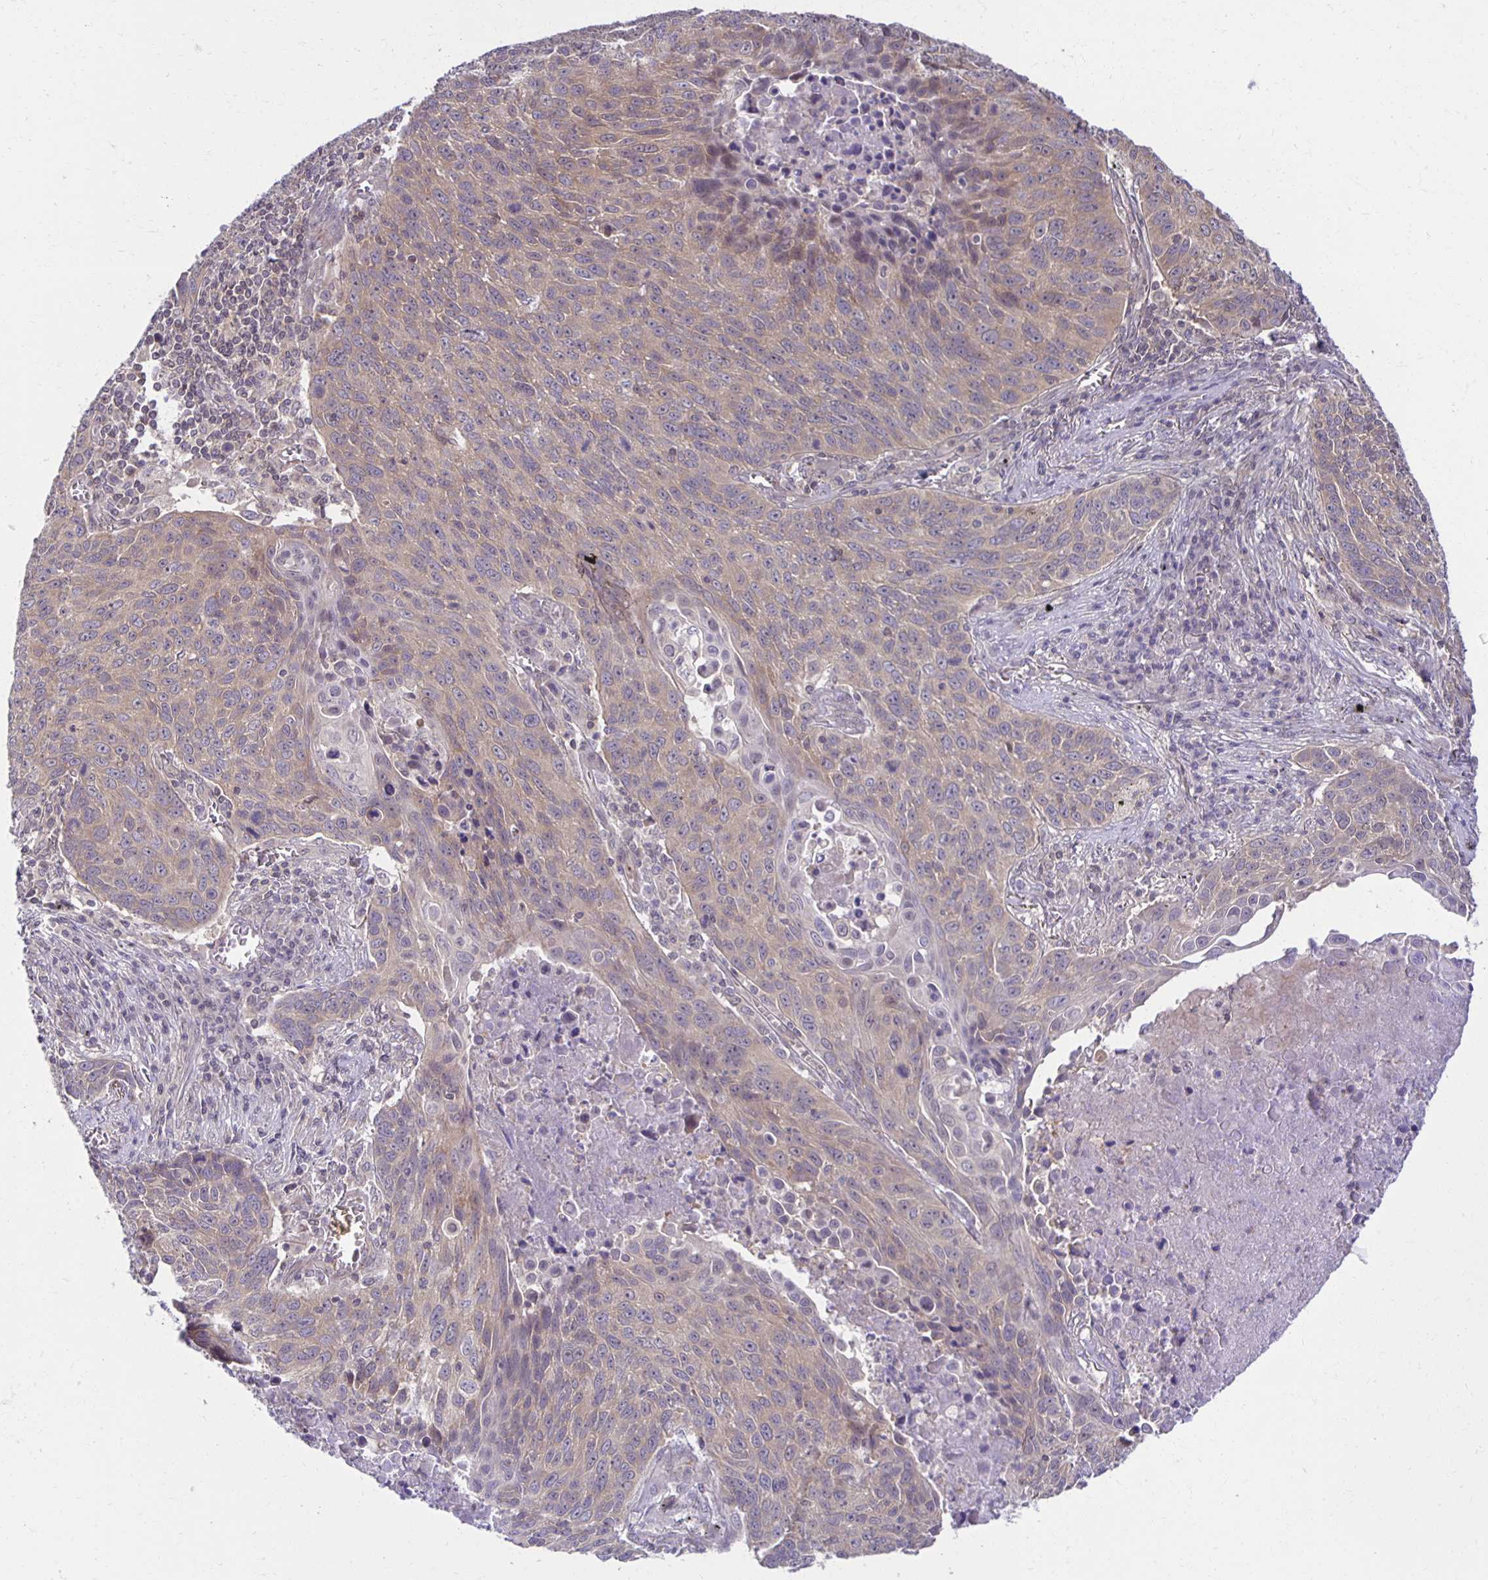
{"staining": {"intensity": "weak", "quantity": "25%-75%", "location": "cytoplasmic/membranous"}, "tissue": "lung cancer", "cell_type": "Tumor cells", "image_type": "cancer", "snomed": [{"axis": "morphology", "description": "Squamous cell carcinoma, NOS"}, {"axis": "topography", "description": "Lung"}], "caption": "Lung squamous cell carcinoma stained for a protein shows weak cytoplasmic/membranous positivity in tumor cells.", "gene": "MIEN1", "patient": {"sex": "male", "age": 78}}